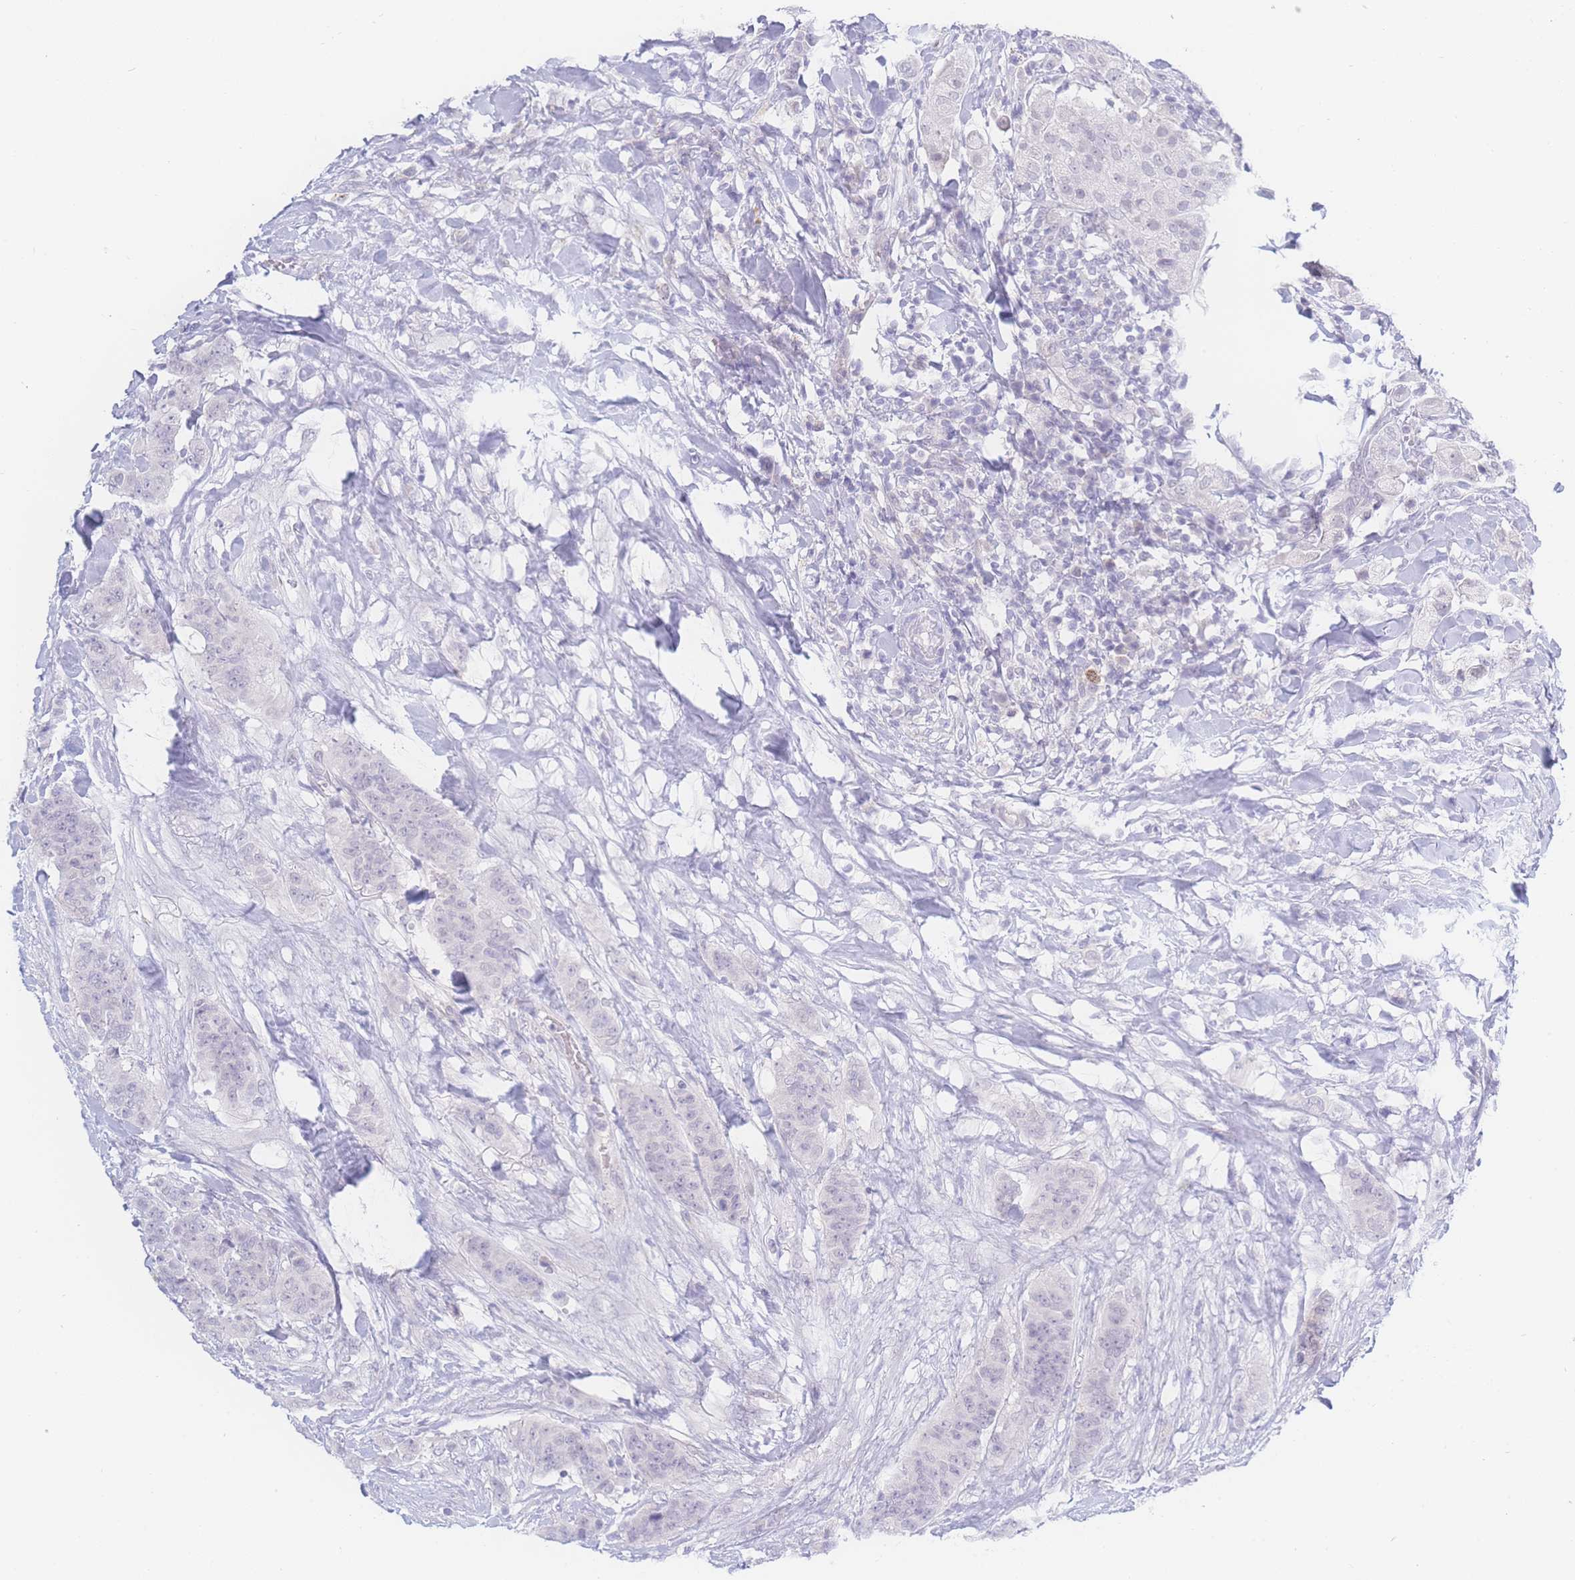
{"staining": {"intensity": "negative", "quantity": "none", "location": "none"}, "tissue": "breast cancer", "cell_type": "Tumor cells", "image_type": "cancer", "snomed": [{"axis": "morphology", "description": "Duct carcinoma"}, {"axis": "topography", "description": "Breast"}], "caption": "There is no significant expression in tumor cells of breast cancer. Nuclei are stained in blue.", "gene": "PRSS22", "patient": {"sex": "female", "age": 40}}